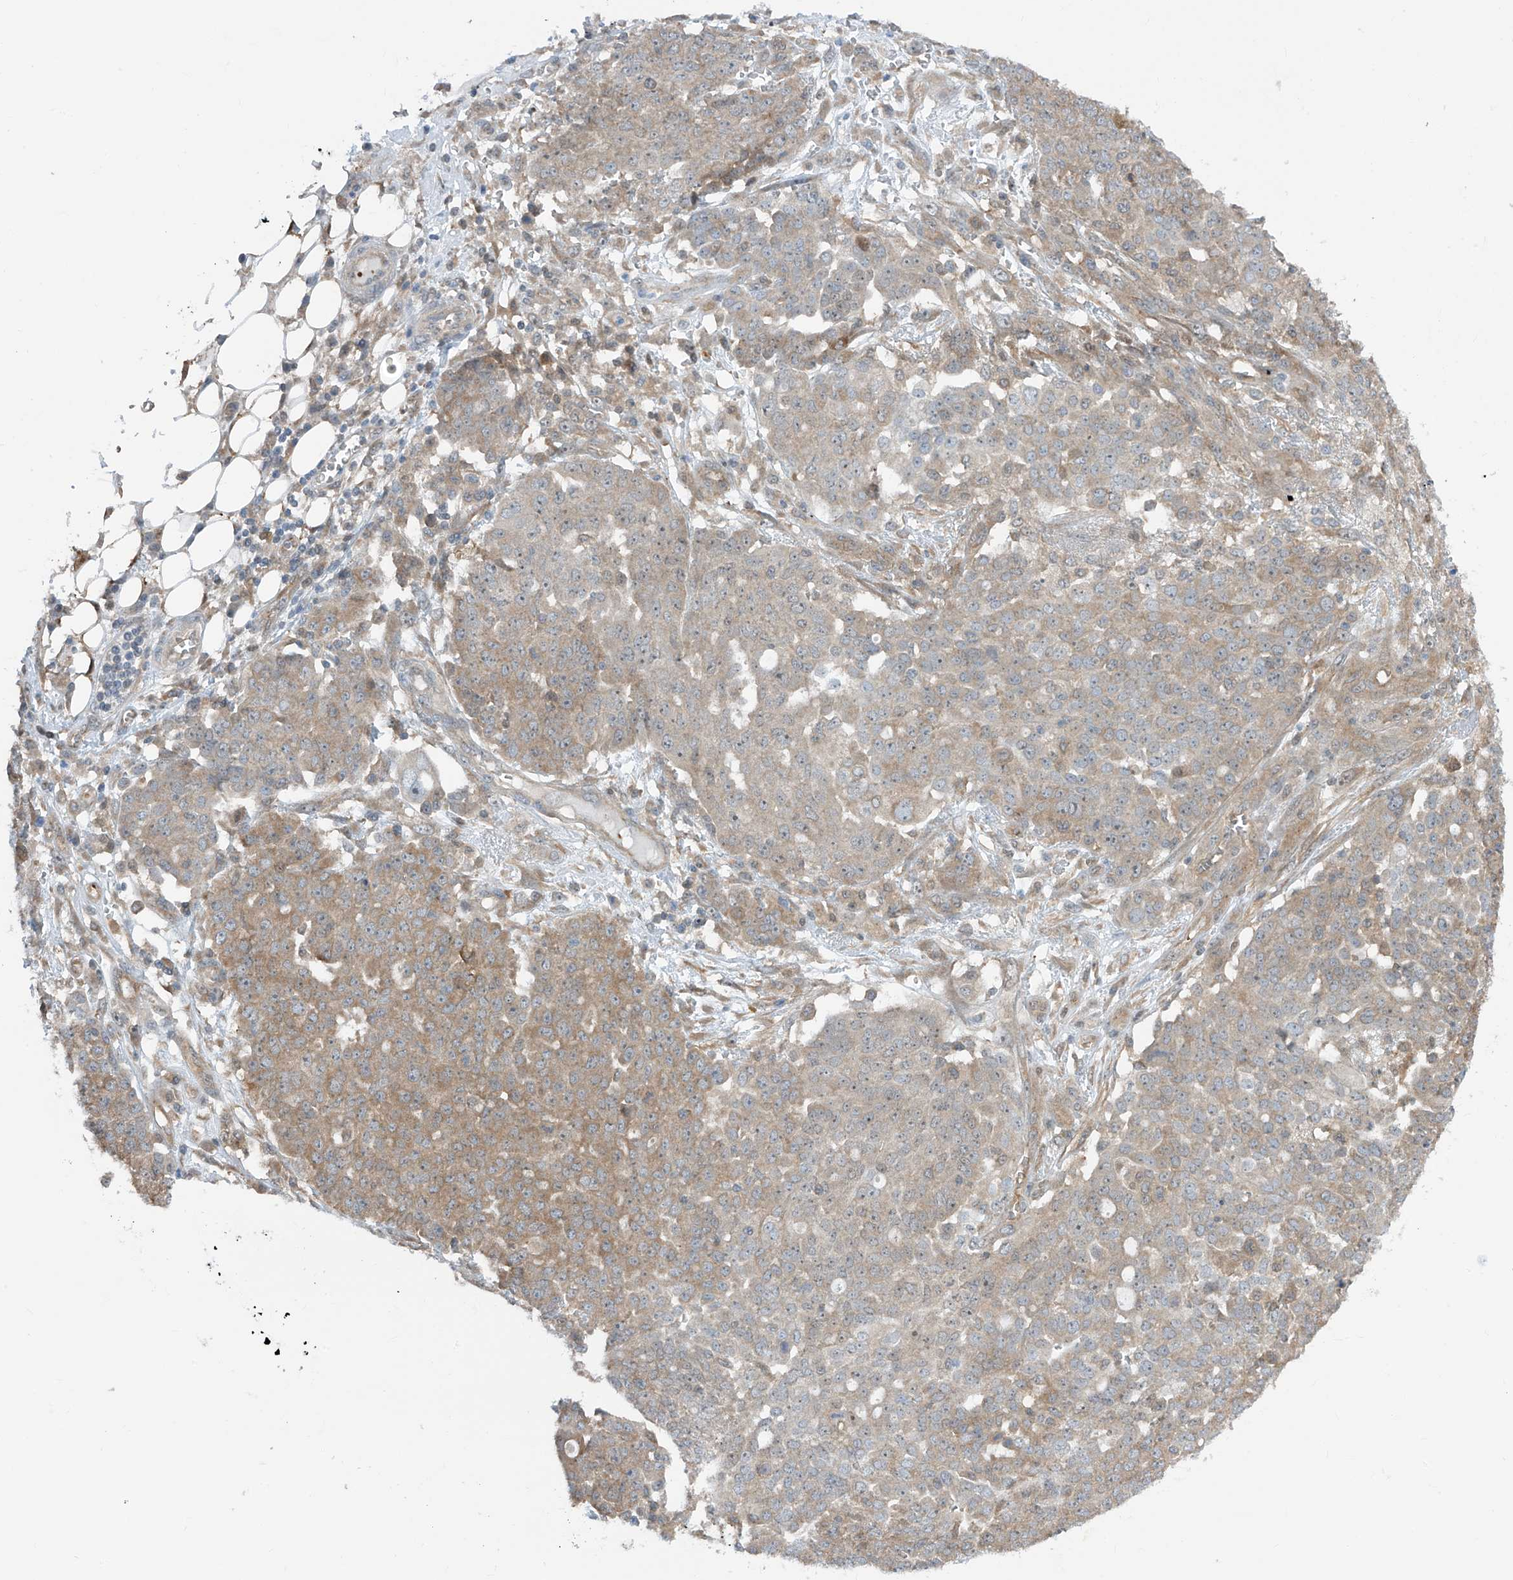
{"staining": {"intensity": "weak", "quantity": "25%-75%", "location": "cytoplasmic/membranous"}, "tissue": "ovarian cancer", "cell_type": "Tumor cells", "image_type": "cancer", "snomed": [{"axis": "morphology", "description": "Cystadenocarcinoma, serous, NOS"}, {"axis": "topography", "description": "Soft tissue"}, {"axis": "topography", "description": "Ovary"}], "caption": "Human ovarian cancer stained with a protein marker displays weak staining in tumor cells.", "gene": "TTC38", "patient": {"sex": "female", "age": 57}}